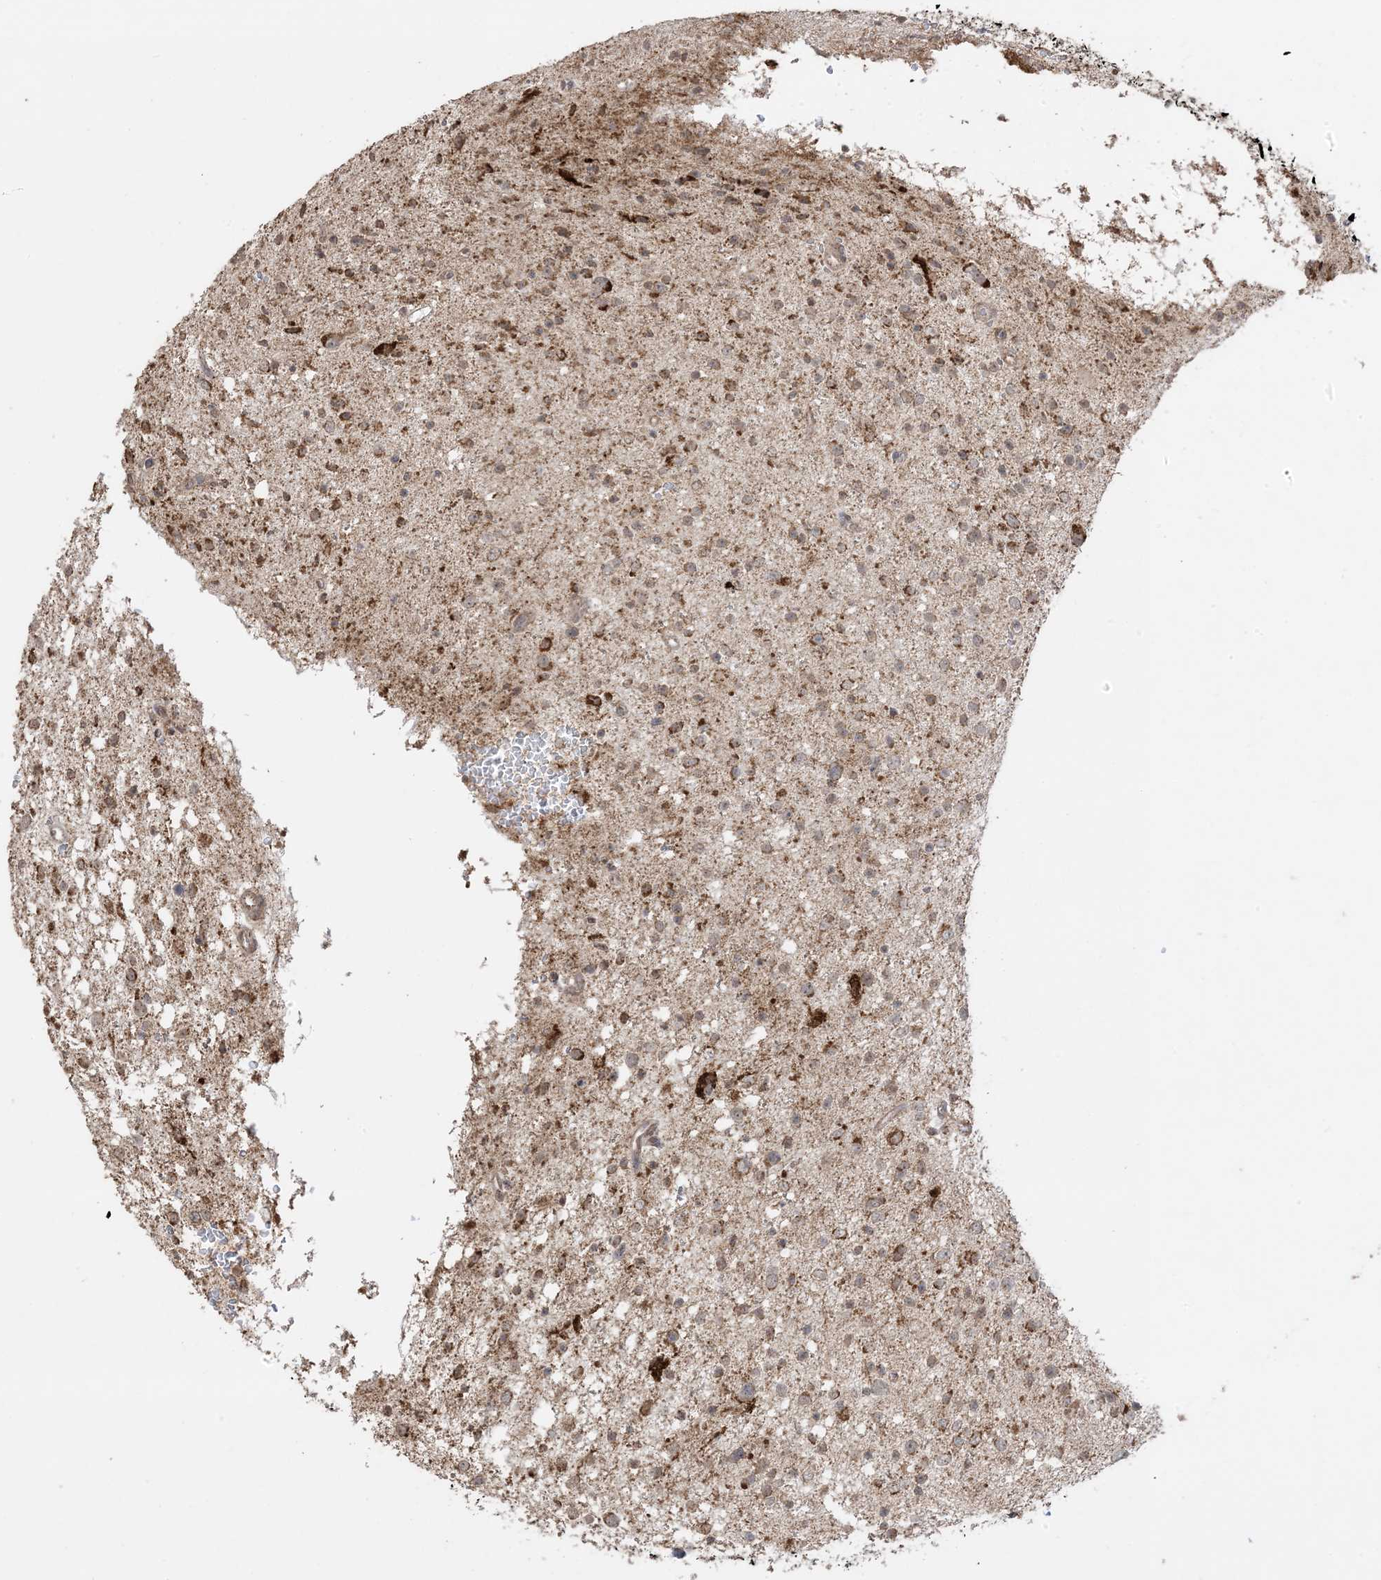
{"staining": {"intensity": "strong", "quantity": ">75%", "location": "cytoplasmic/membranous"}, "tissue": "glioma", "cell_type": "Tumor cells", "image_type": "cancer", "snomed": [{"axis": "morphology", "description": "Glioma, malignant, Low grade"}, {"axis": "topography", "description": "Brain"}], "caption": "Immunohistochemical staining of human glioma exhibits strong cytoplasmic/membranous protein positivity in approximately >75% of tumor cells.", "gene": "SIRT3", "patient": {"sex": "female", "age": 37}}